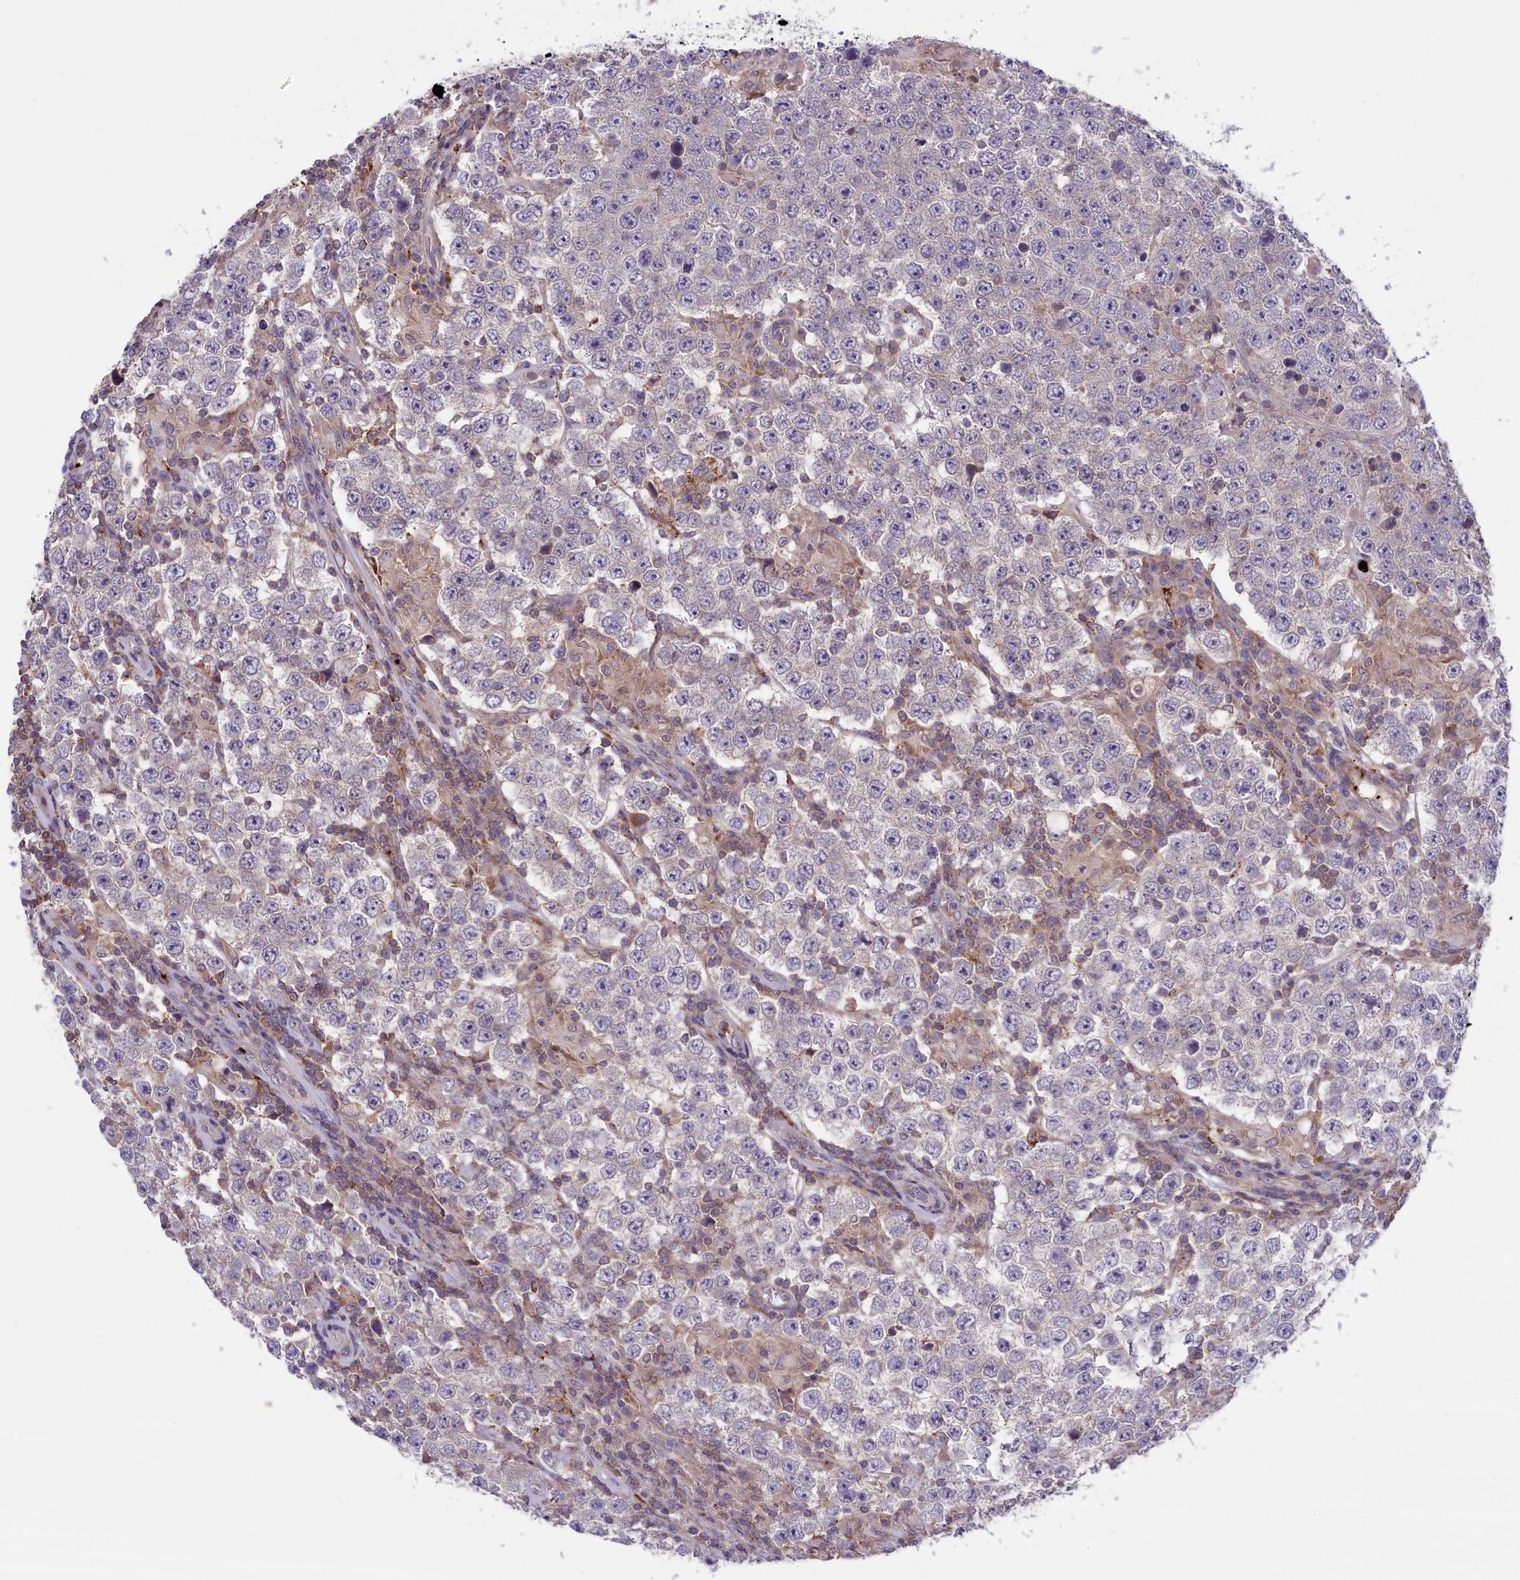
{"staining": {"intensity": "negative", "quantity": "none", "location": "none"}, "tissue": "testis cancer", "cell_type": "Tumor cells", "image_type": "cancer", "snomed": [{"axis": "morphology", "description": "Normal tissue, NOS"}, {"axis": "morphology", "description": "Urothelial carcinoma, High grade"}, {"axis": "morphology", "description": "Seminoma, NOS"}, {"axis": "morphology", "description": "Carcinoma, Embryonal, NOS"}, {"axis": "topography", "description": "Urinary bladder"}, {"axis": "topography", "description": "Testis"}], "caption": "Immunohistochemical staining of human seminoma (testis) reveals no significant staining in tumor cells.", "gene": "HEATR3", "patient": {"sex": "male", "age": 41}}